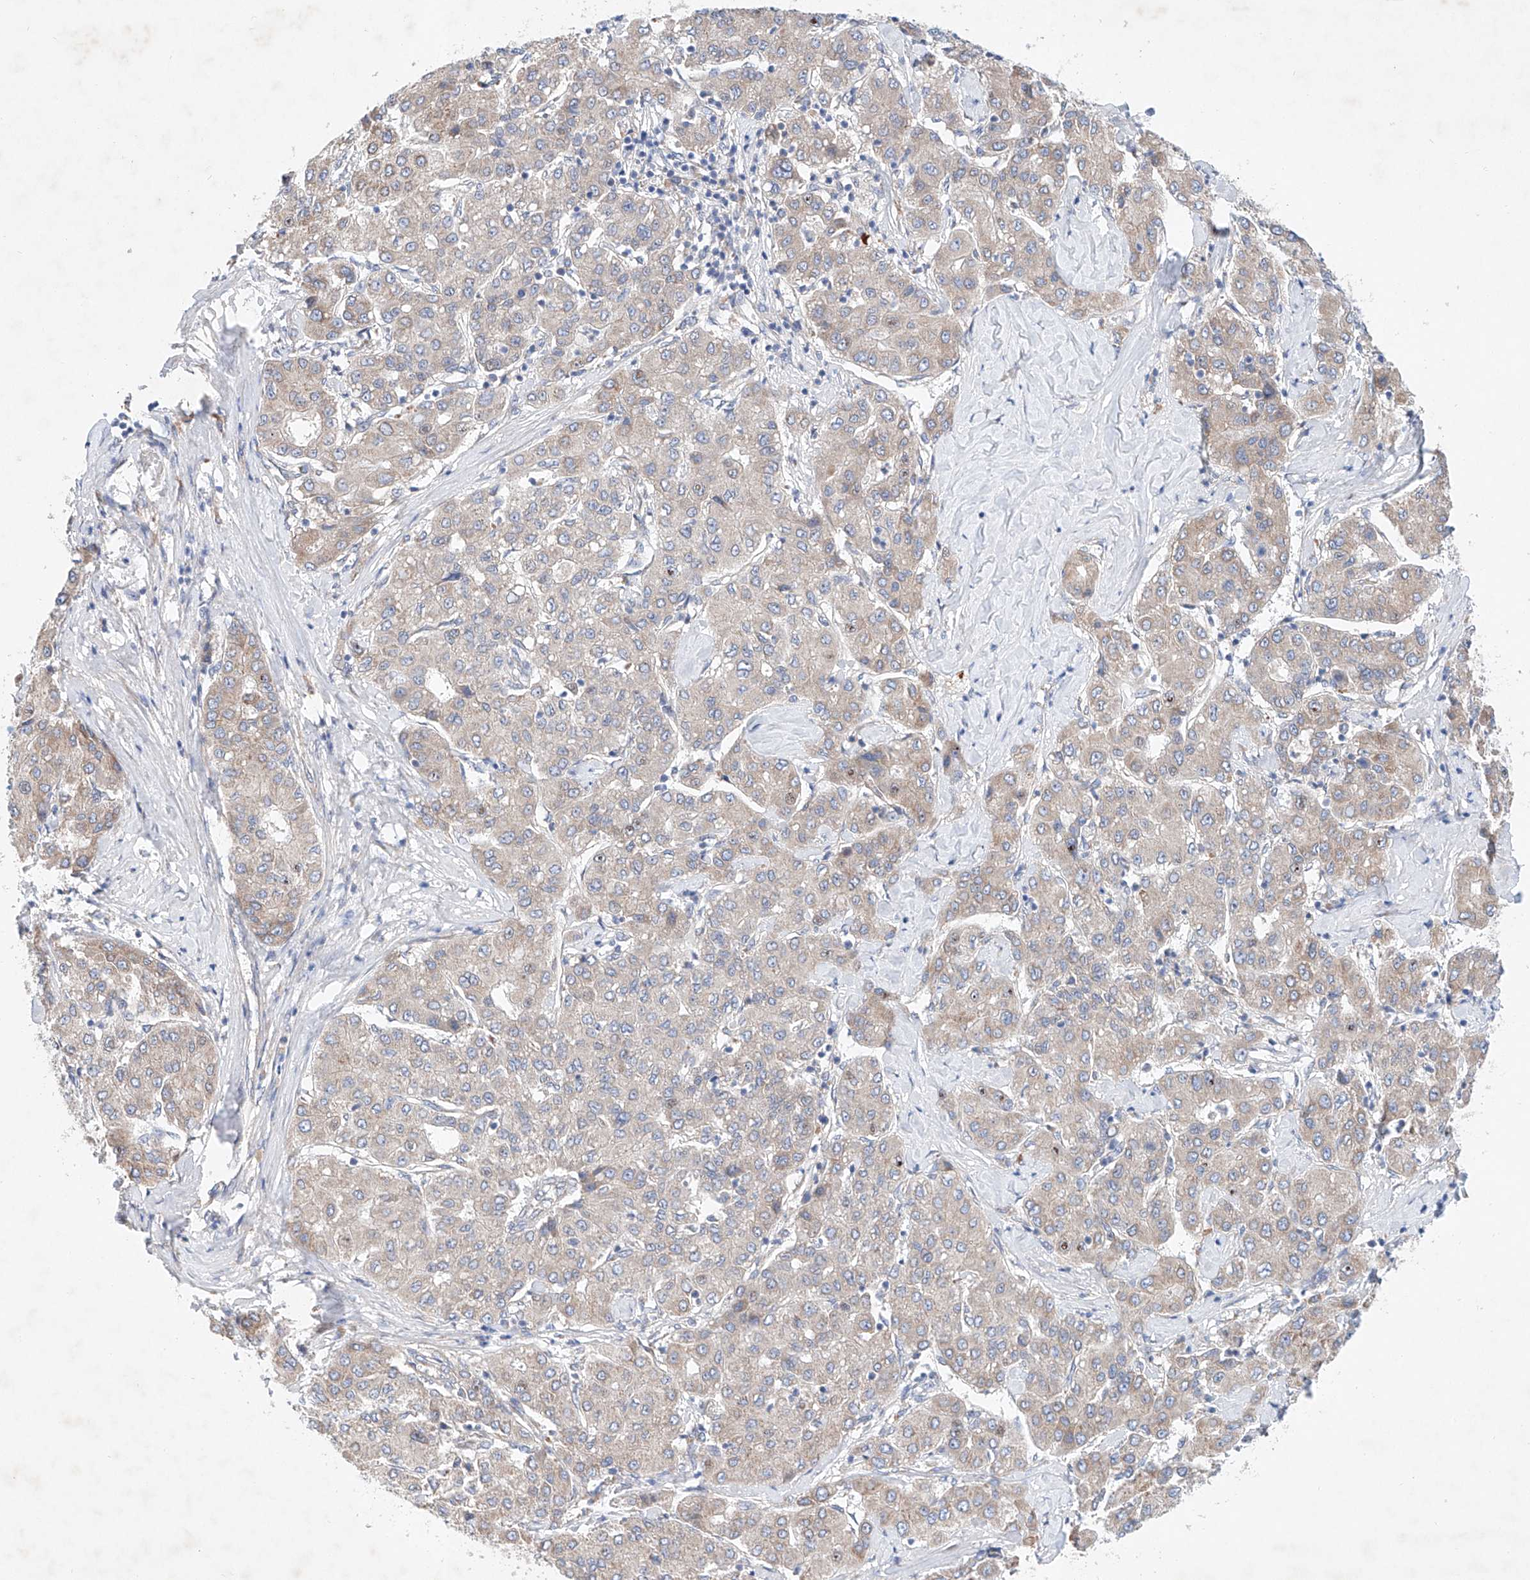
{"staining": {"intensity": "negative", "quantity": "none", "location": "none"}, "tissue": "liver cancer", "cell_type": "Tumor cells", "image_type": "cancer", "snomed": [{"axis": "morphology", "description": "Carcinoma, Hepatocellular, NOS"}, {"axis": "topography", "description": "Liver"}], "caption": "This is an immunohistochemistry (IHC) histopathology image of liver cancer (hepatocellular carcinoma). There is no positivity in tumor cells.", "gene": "FASTK", "patient": {"sex": "male", "age": 65}}